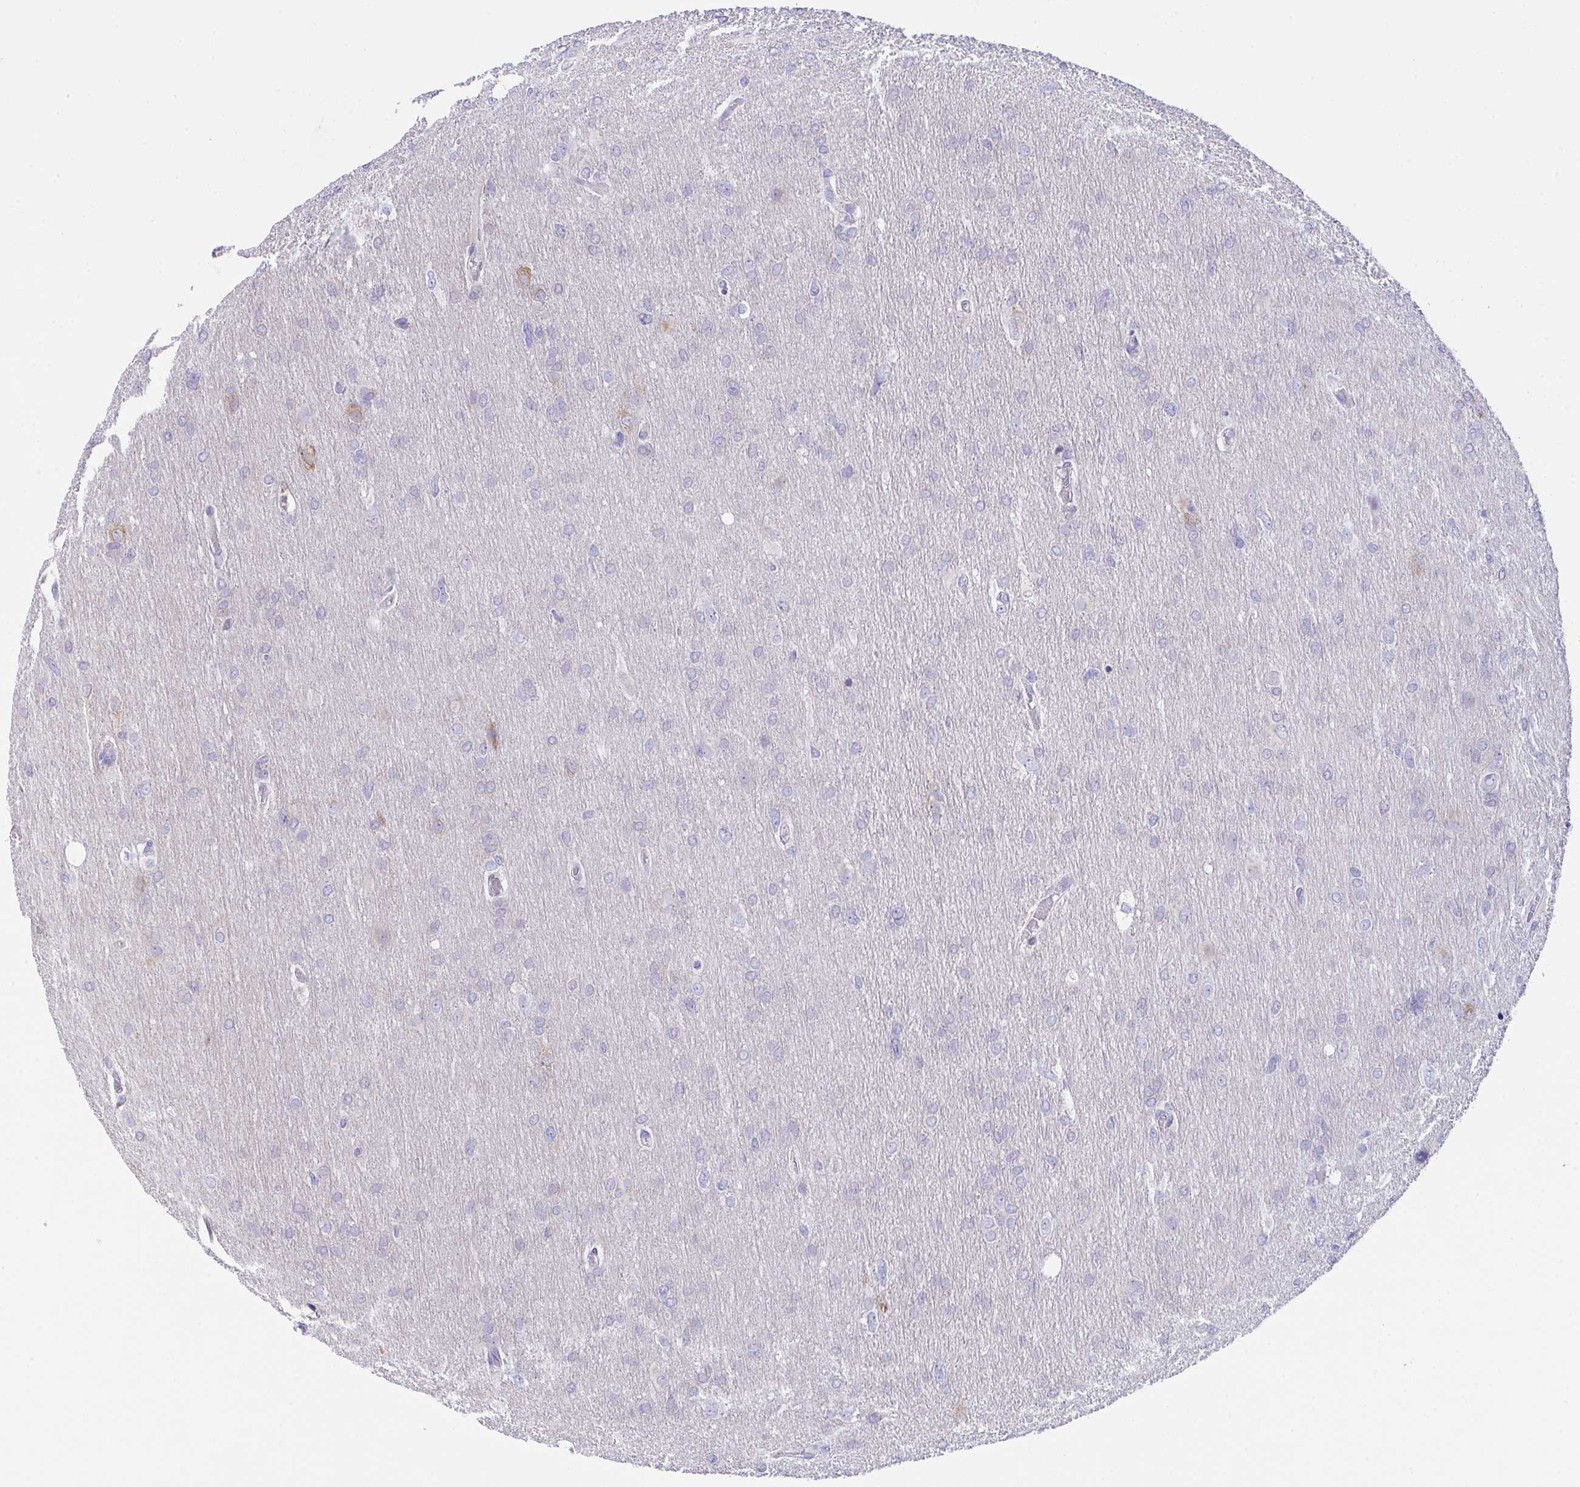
{"staining": {"intensity": "negative", "quantity": "none", "location": "none"}, "tissue": "glioma", "cell_type": "Tumor cells", "image_type": "cancer", "snomed": [{"axis": "morphology", "description": "Glioma, malignant, High grade"}, {"axis": "topography", "description": "Brain"}], "caption": "Human glioma stained for a protein using immunohistochemistry (IHC) demonstrates no positivity in tumor cells.", "gene": "MIA3", "patient": {"sex": "male", "age": 53}}